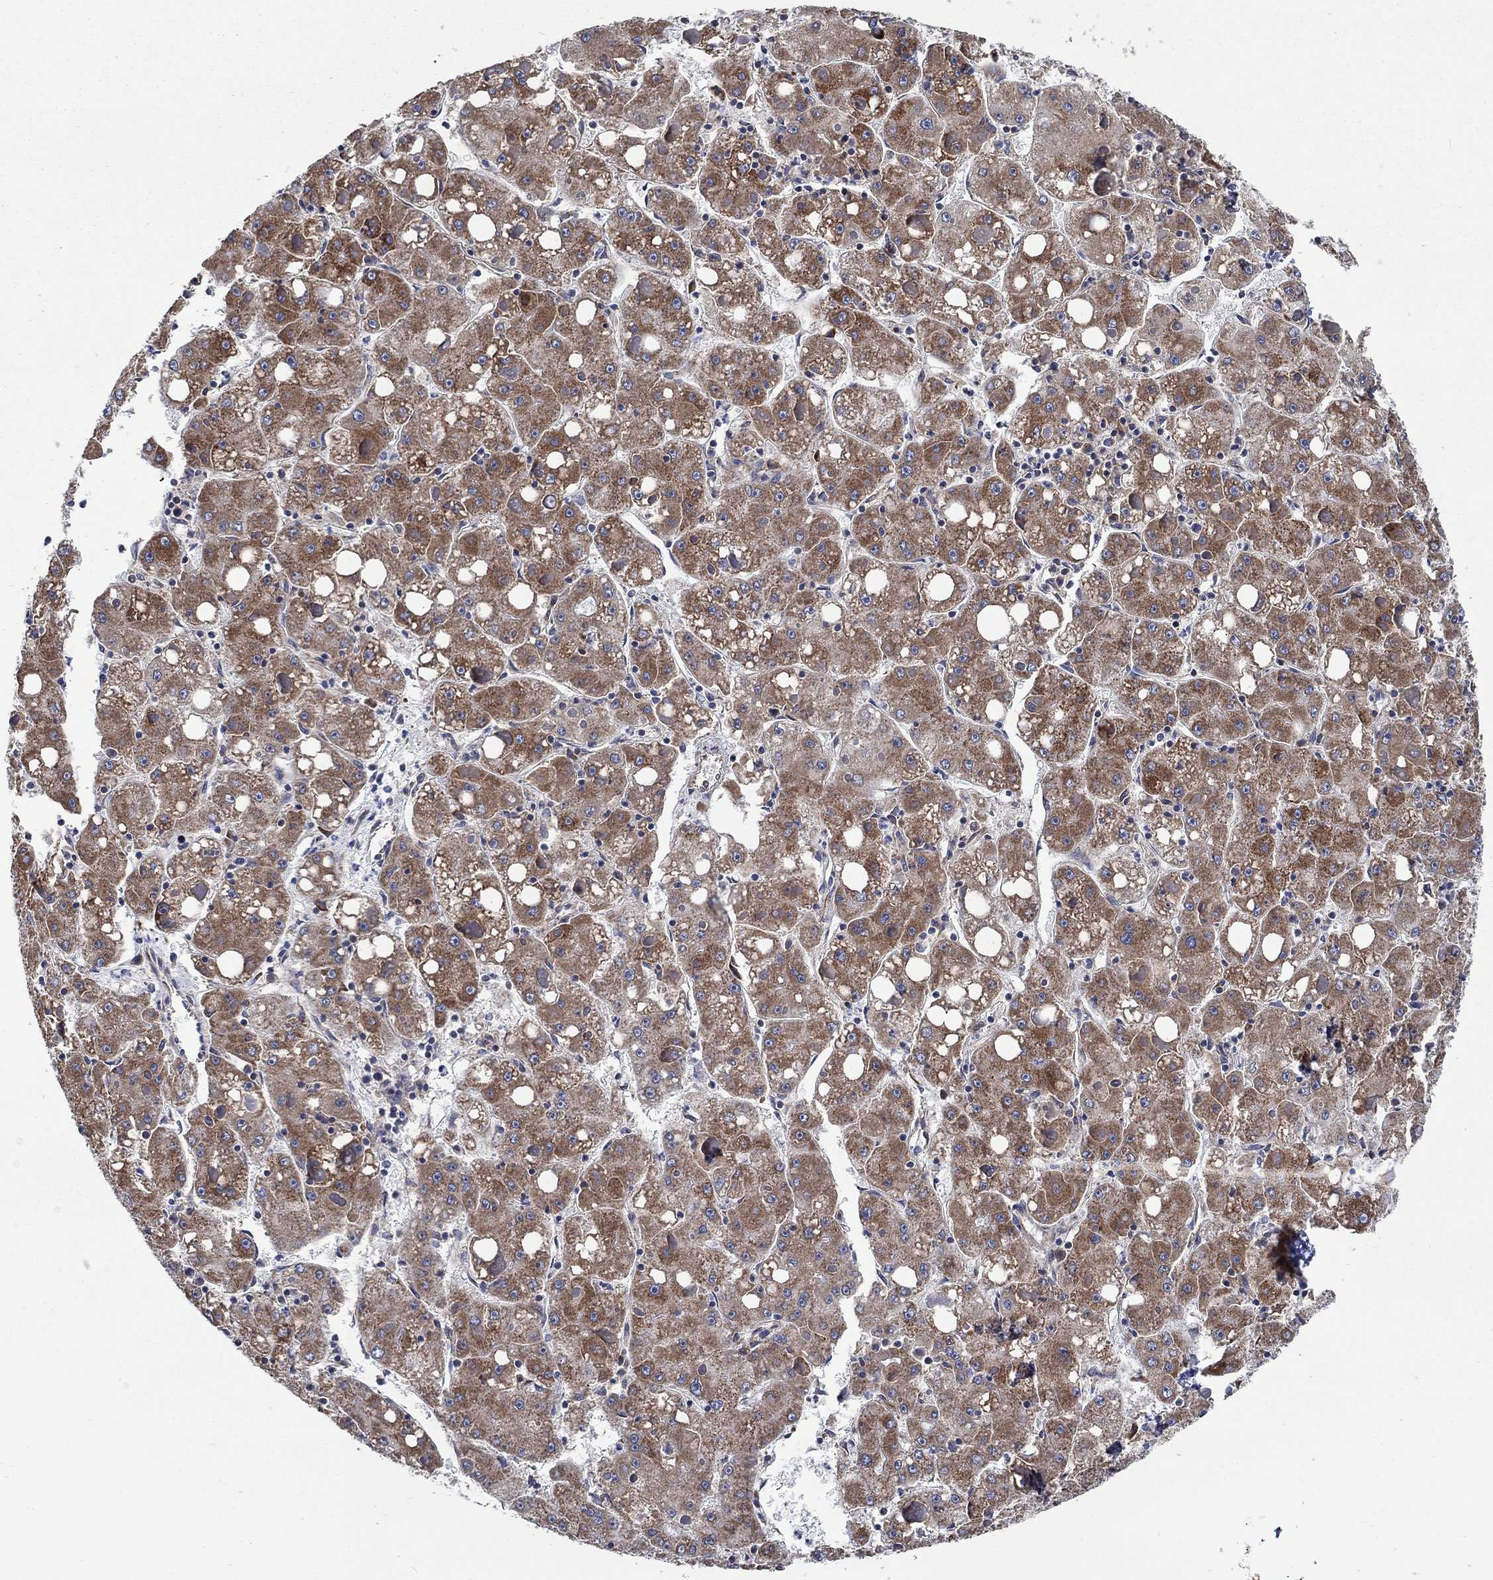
{"staining": {"intensity": "moderate", "quantity": "25%-75%", "location": "cytoplasmic/membranous"}, "tissue": "liver cancer", "cell_type": "Tumor cells", "image_type": "cancer", "snomed": [{"axis": "morphology", "description": "Carcinoma, Hepatocellular, NOS"}, {"axis": "topography", "description": "Liver"}], "caption": "The micrograph demonstrates staining of liver hepatocellular carcinoma, revealing moderate cytoplasmic/membranous protein positivity (brown color) within tumor cells. (Brightfield microscopy of DAB IHC at high magnification).", "gene": "RPLP0", "patient": {"sex": "male", "age": 73}}